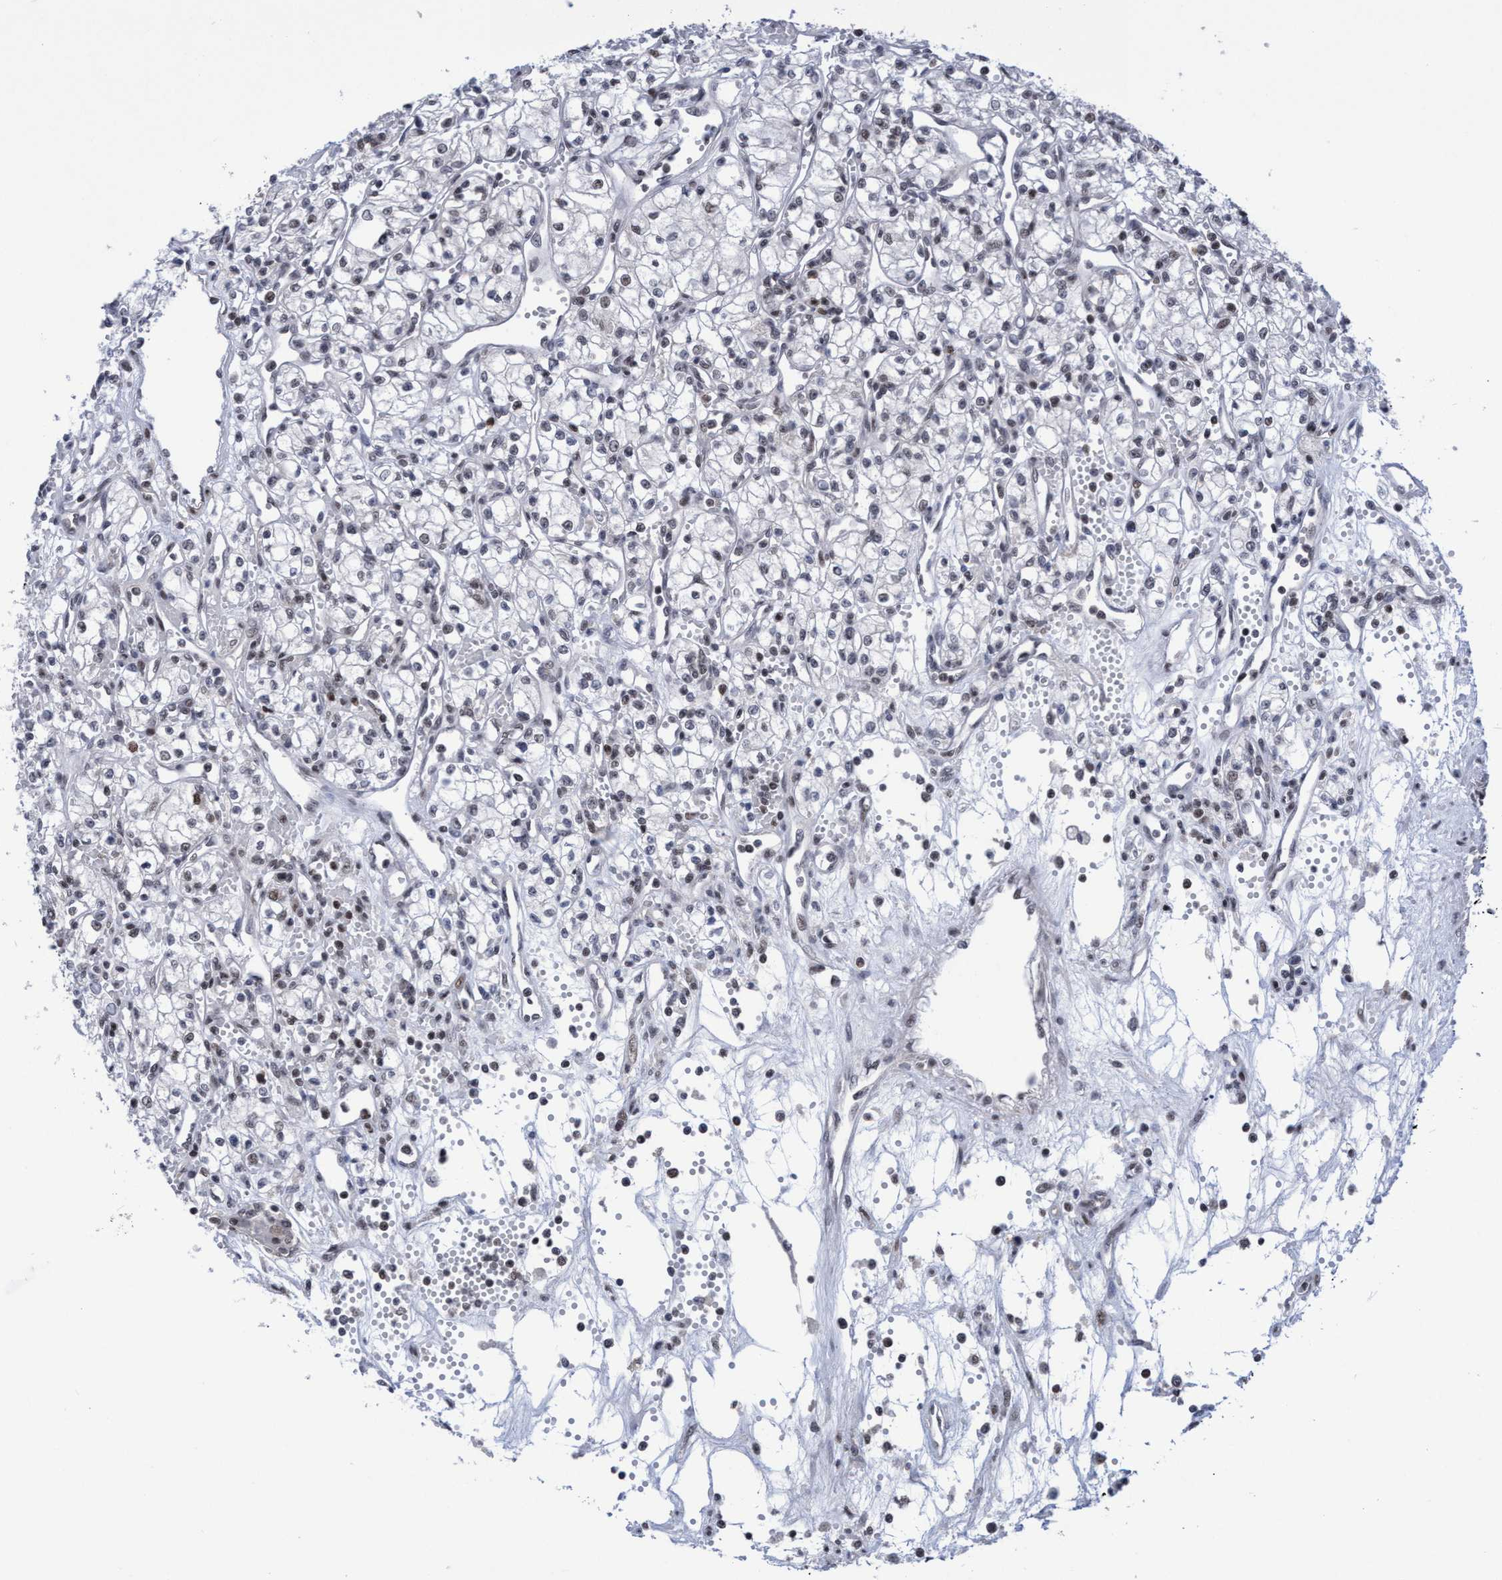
{"staining": {"intensity": "weak", "quantity": "<25%", "location": "nuclear"}, "tissue": "renal cancer", "cell_type": "Tumor cells", "image_type": "cancer", "snomed": [{"axis": "morphology", "description": "Adenocarcinoma, NOS"}, {"axis": "topography", "description": "Kidney"}], "caption": "This is a histopathology image of IHC staining of renal cancer, which shows no staining in tumor cells. (Stains: DAB (3,3'-diaminobenzidine) immunohistochemistry with hematoxylin counter stain, Microscopy: brightfield microscopy at high magnification).", "gene": "C9orf78", "patient": {"sex": "male", "age": 59}}